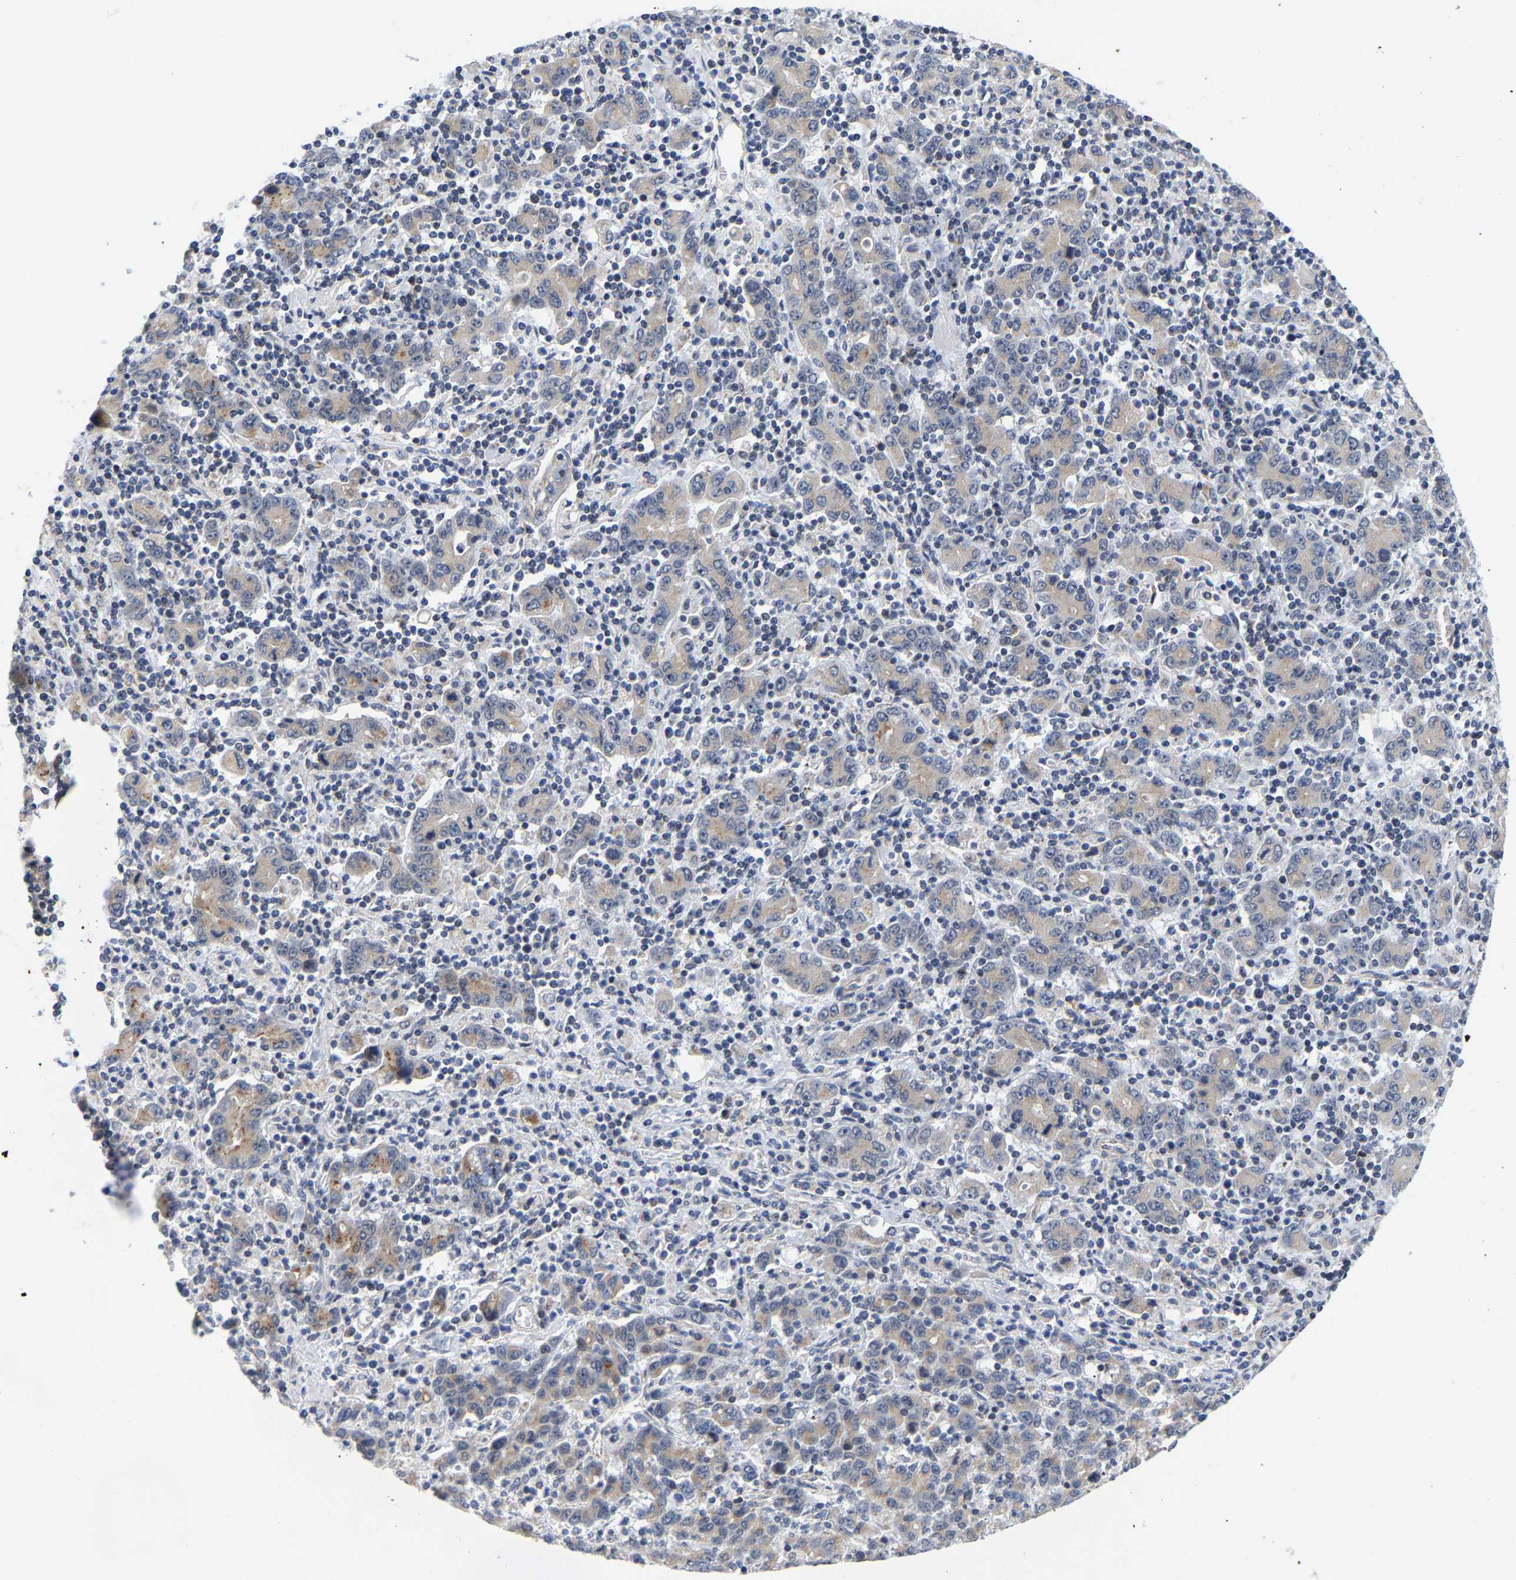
{"staining": {"intensity": "moderate", "quantity": "25%-75%", "location": "cytoplasmic/membranous"}, "tissue": "stomach cancer", "cell_type": "Tumor cells", "image_type": "cancer", "snomed": [{"axis": "morphology", "description": "Adenocarcinoma, NOS"}, {"axis": "topography", "description": "Stomach, upper"}], "caption": "Protein analysis of stomach cancer (adenocarcinoma) tissue shows moderate cytoplasmic/membranous staining in approximately 25%-75% of tumor cells.", "gene": "PCNT", "patient": {"sex": "male", "age": 69}}